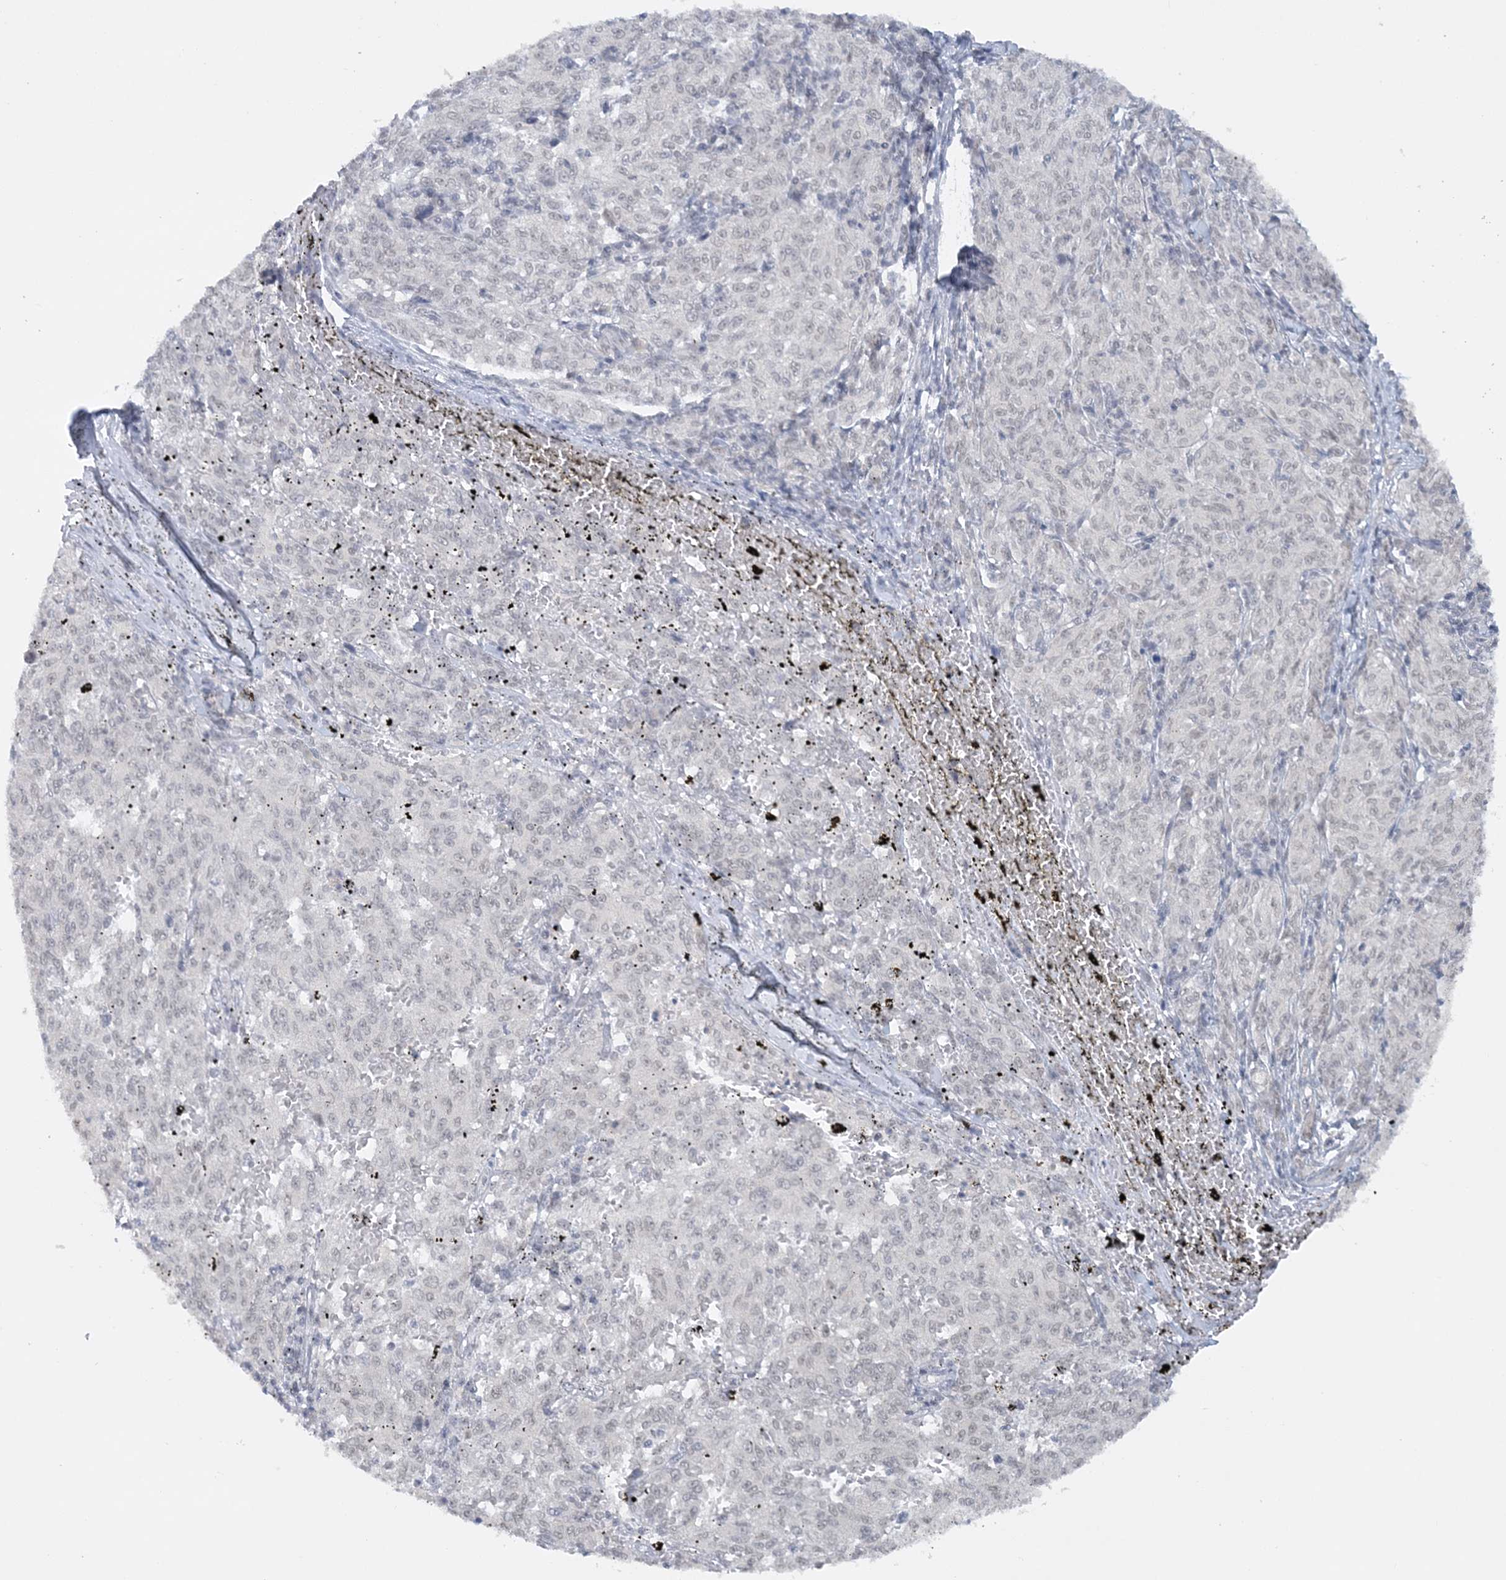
{"staining": {"intensity": "negative", "quantity": "none", "location": "none"}, "tissue": "melanoma", "cell_type": "Tumor cells", "image_type": "cancer", "snomed": [{"axis": "morphology", "description": "Malignant melanoma, NOS"}, {"axis": "topography", "description": "Skin"}], "caption": "This is an immunohistochemistry (IHC) photomicrograph of melanoma. There is no positivity in tumor cells.", "gene": "KMT2D", "patient": {"sex": "female", "age": 72}}